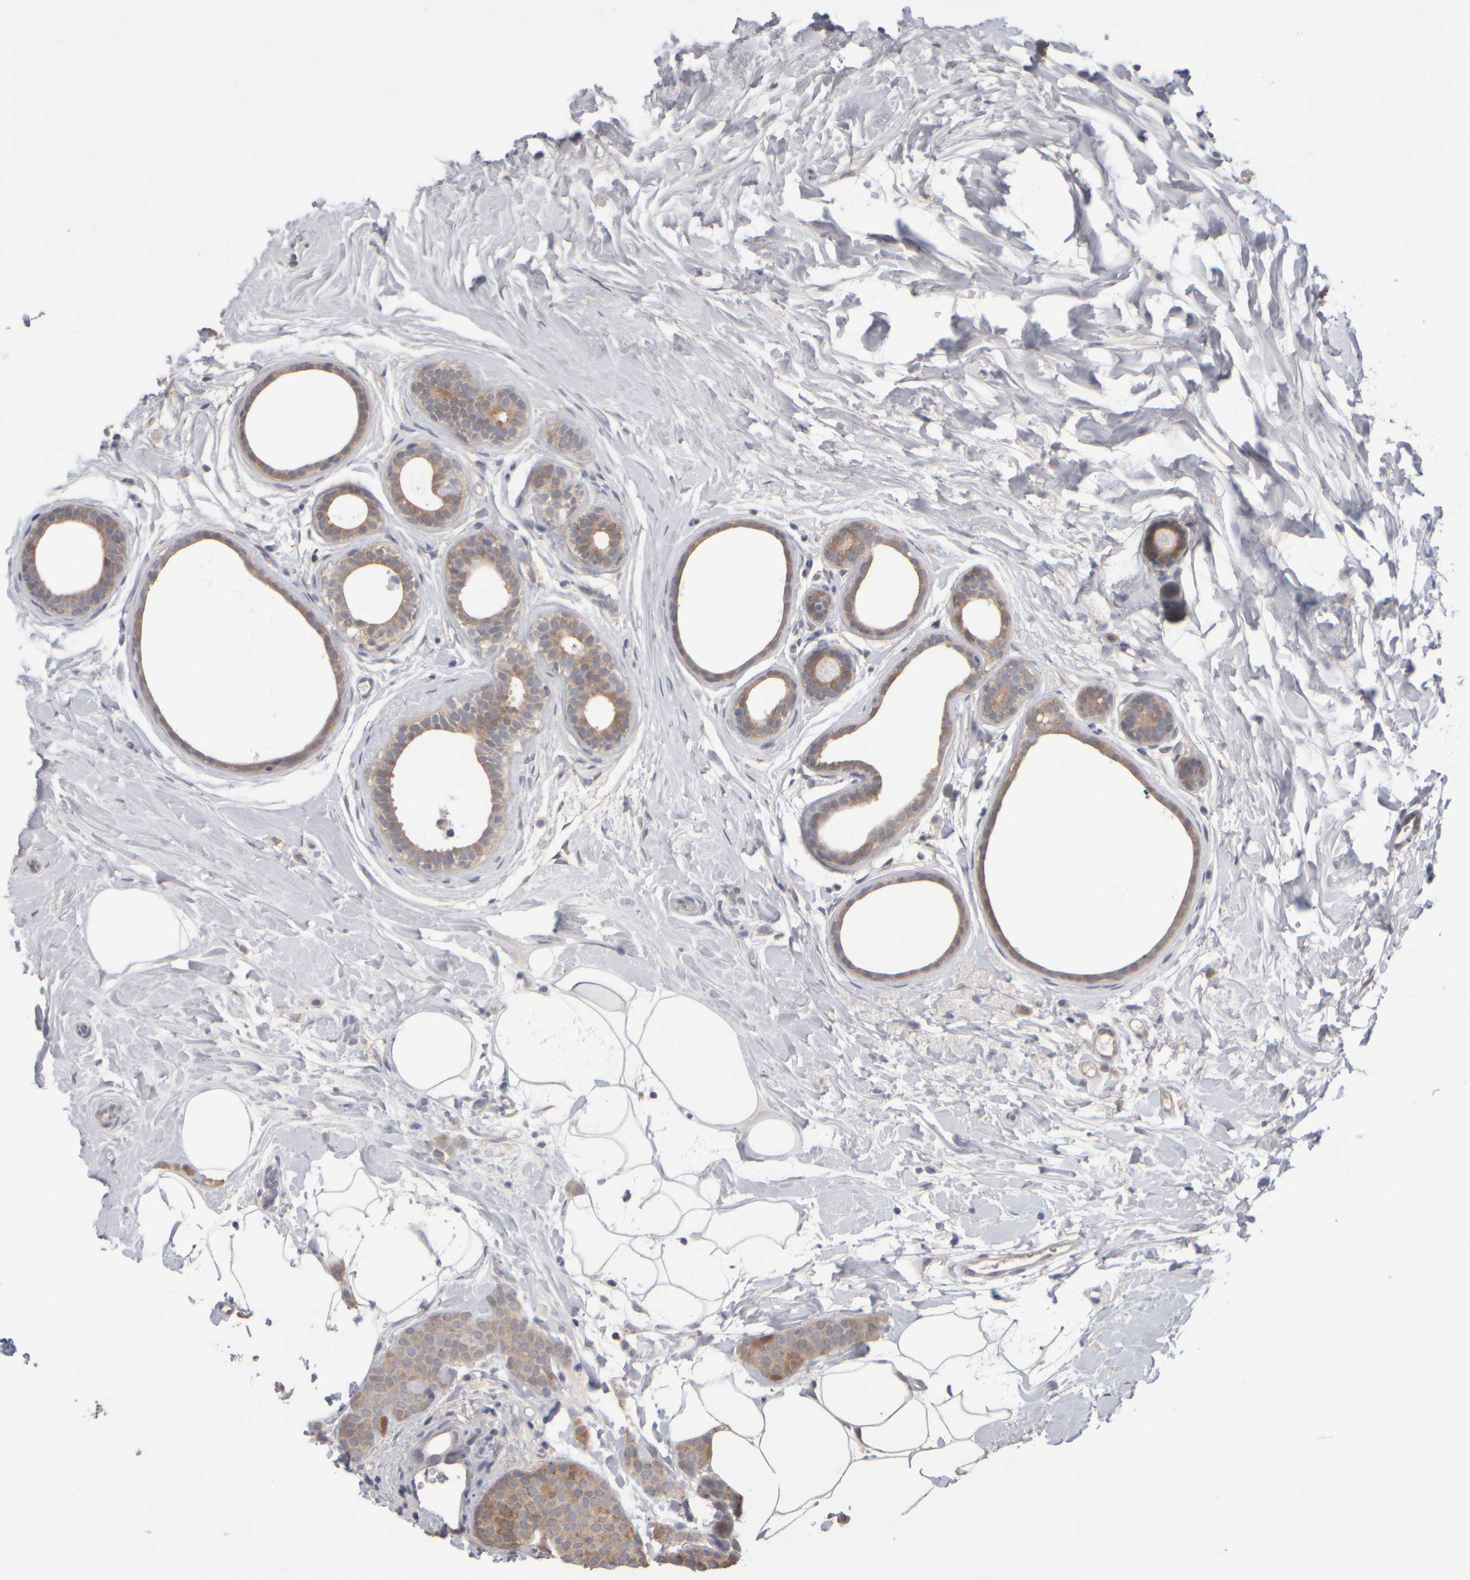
{"staining": {"intensity": "weak", "quantity": ">75%", "location": "cytoplasmic/membranous"}, "tissue": "breast cancer", "cell_type": "Tumor cells", "image_type": "cancer", "snomed": [{"axis": "morphology", "description": "Lobular carcinoma, in situ"}, {"axis": "morphology", "description": "Lobular carcinoma"}, {"axis": "topography", "description": "Breast"}], "caption": "Human lobular carcinoma (breast) stained for a protein (brown) shows weak cytoplasmic/membranous positive positivity in approximately >75% of tumor cells.", "gene": "EPHX2", "patient": {"sex": "female", "age": 41}}